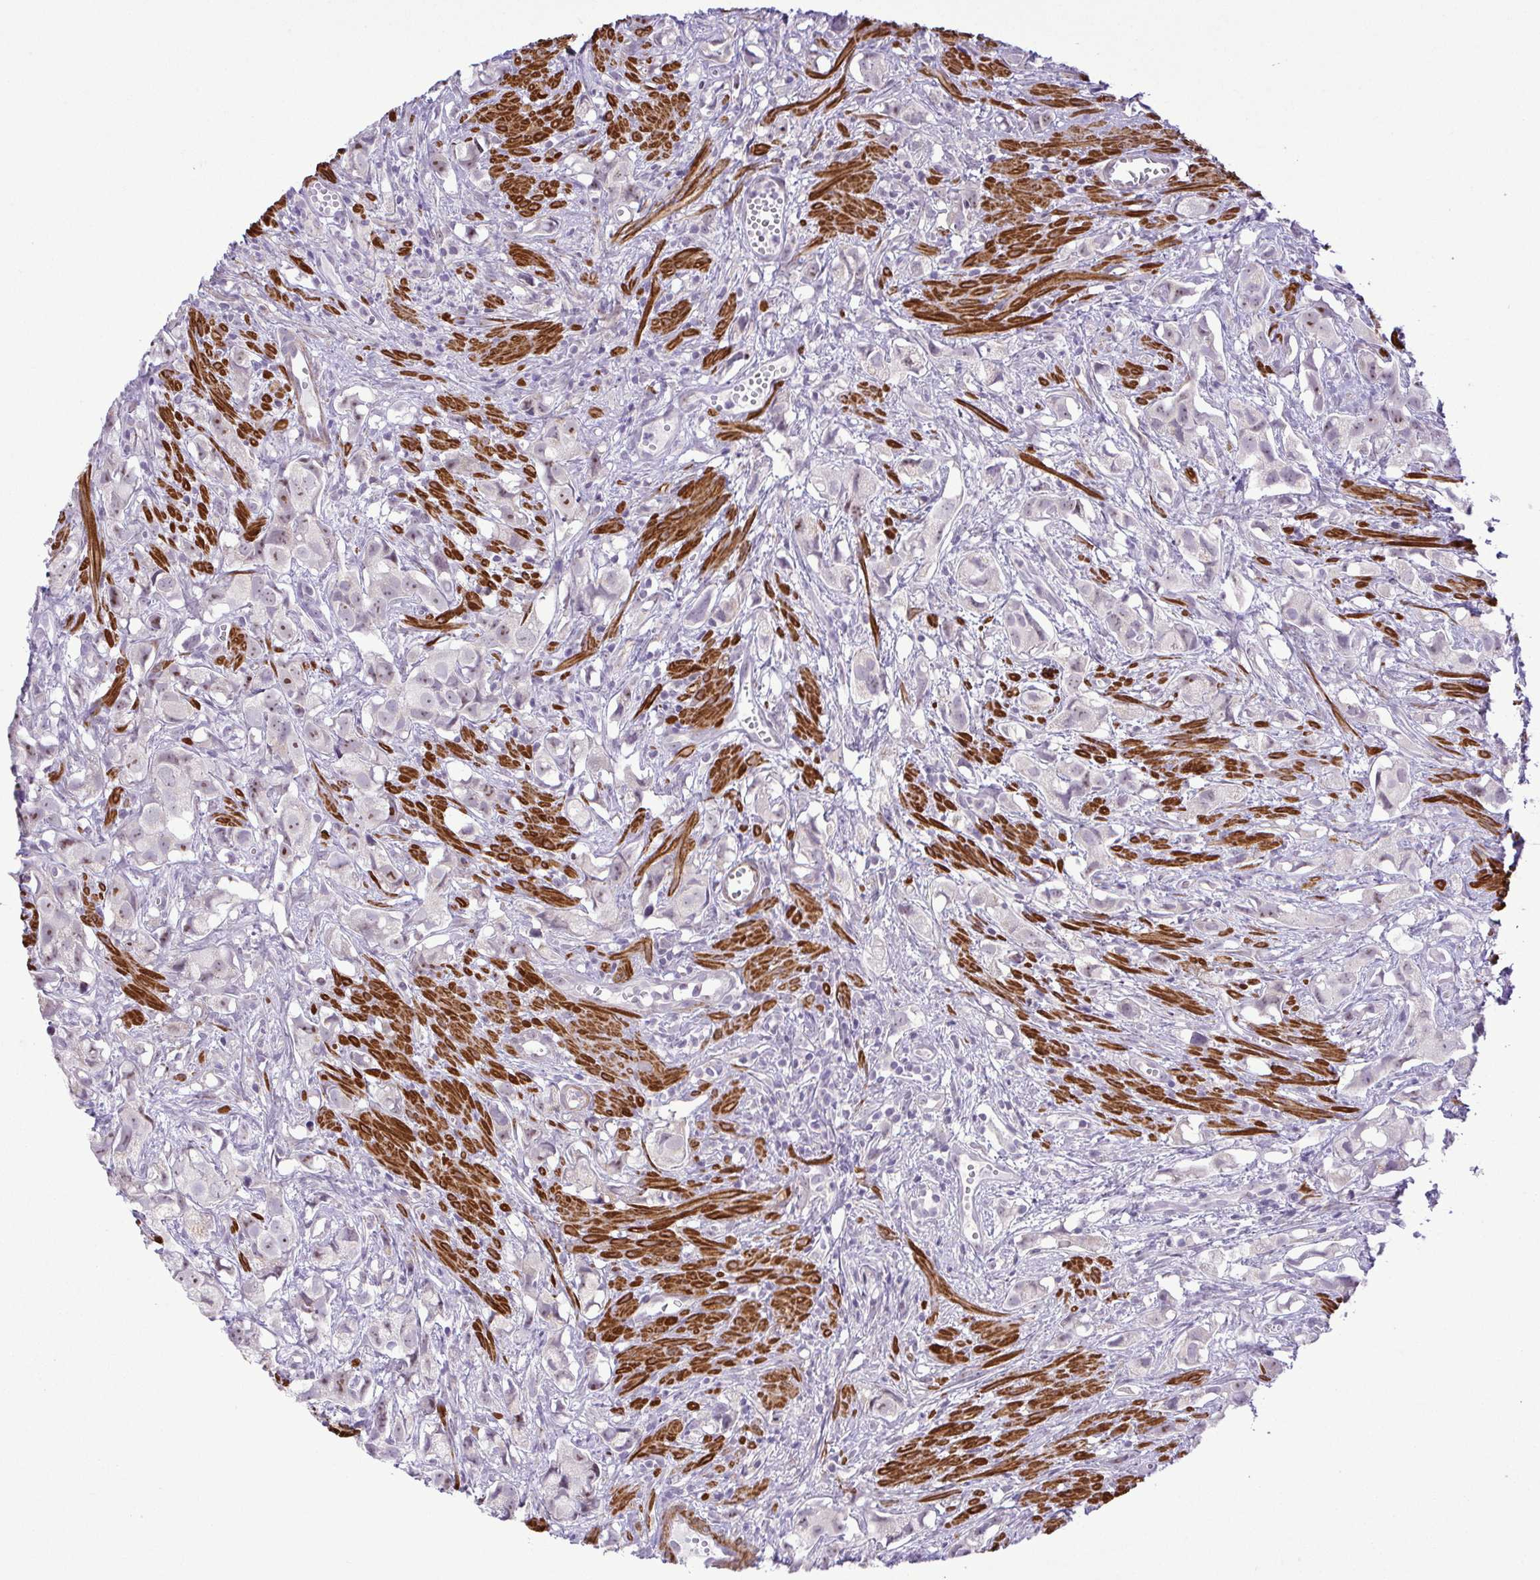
{"staining": {"intensity": "weak", "quantity": "<25%", "location": "nuclear"}, "tissue": "prostate cancer", "cell_type": "Tumor cells", "image_type": "cancer", "snomed": [{"axis": "morphology", "description": "Adenocarcinoma, High grade"}, {"axis": "topography", "description": "Prostate"}], "caption": "The histopathology image demonstrates no staining of tumor cells in prostate adenocarcinoma (high-grade).", "gene": "RSL24D1", "patient": {"sex": "male", "age": 58}}